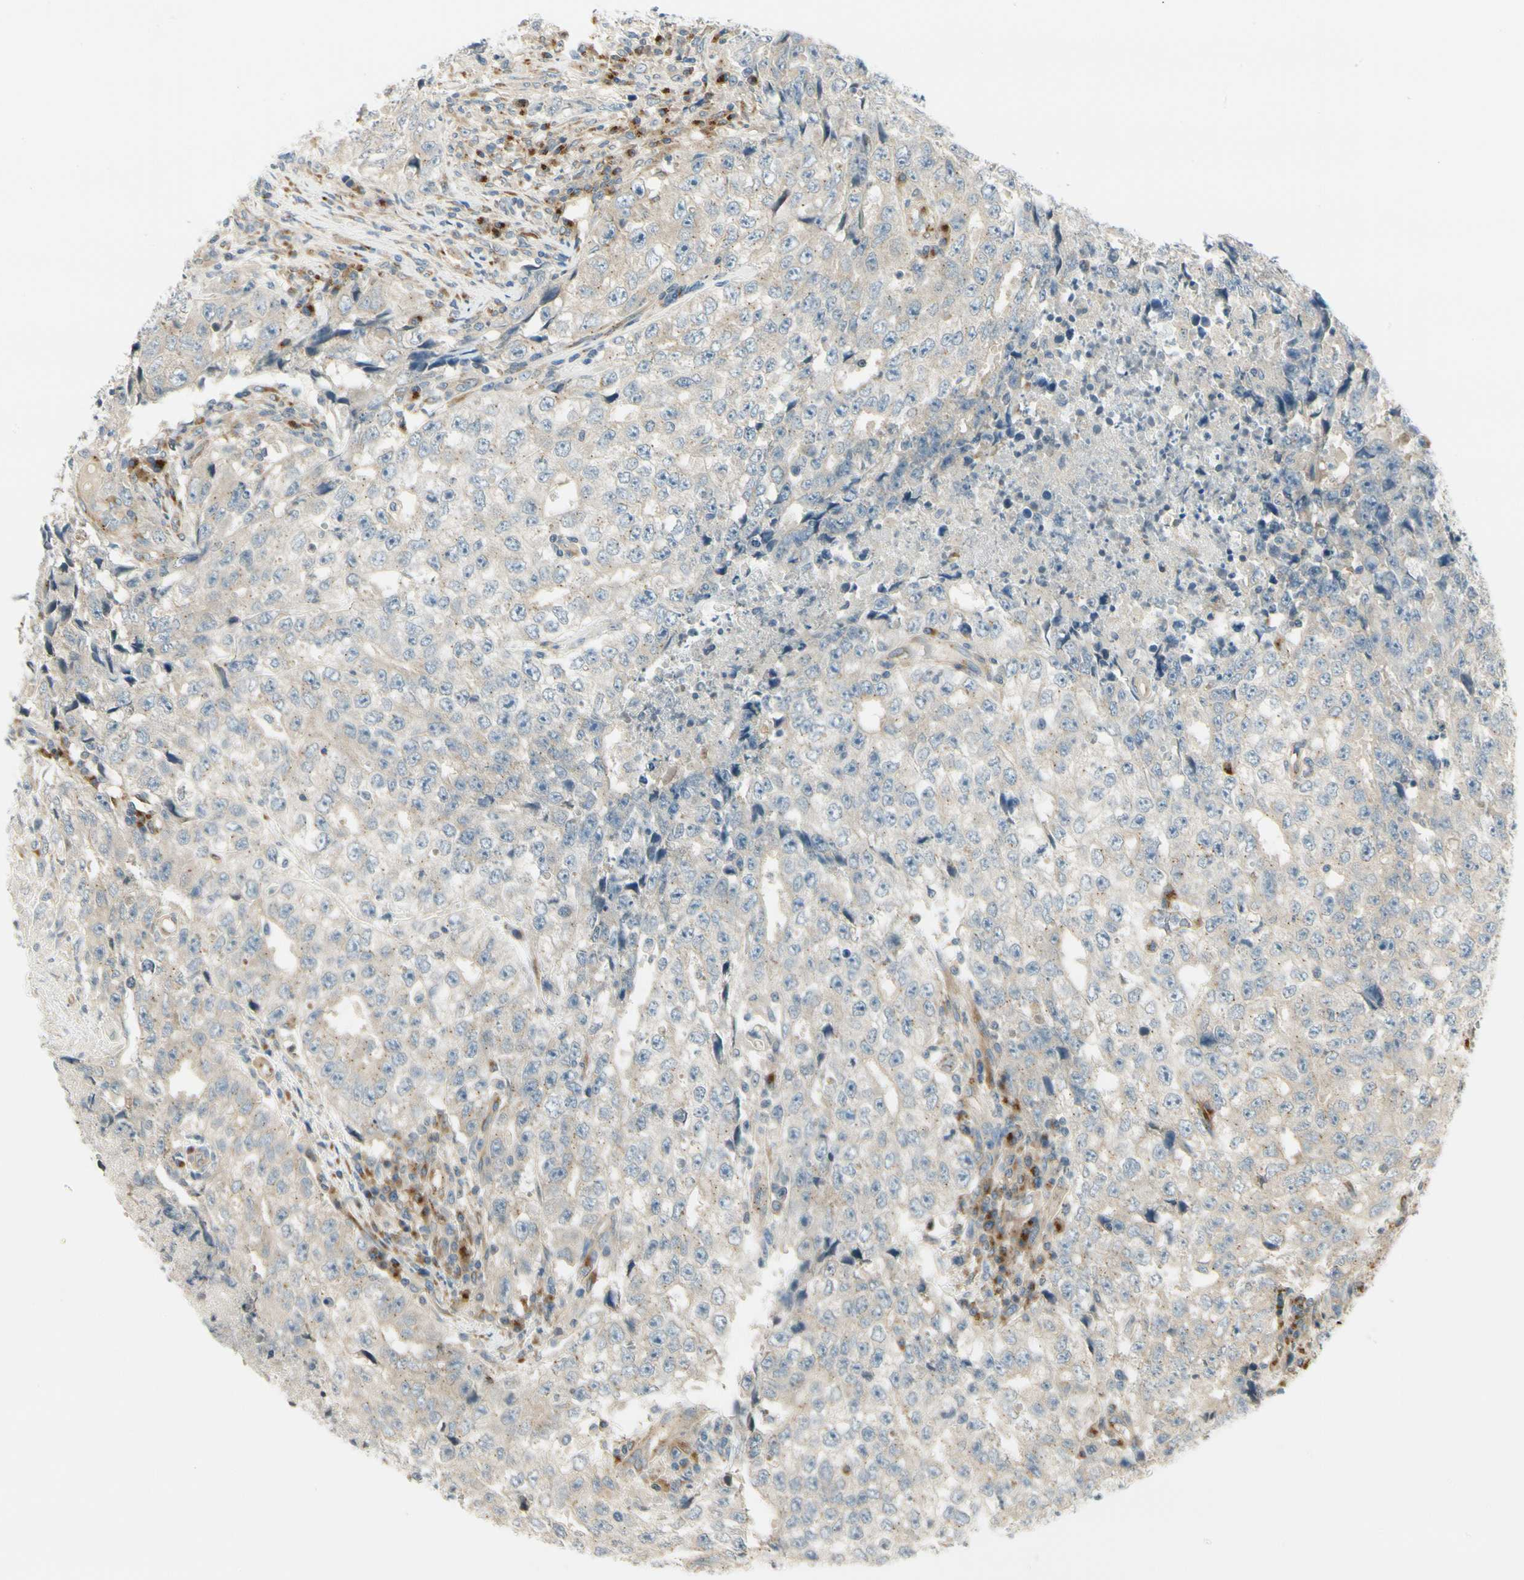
{"staining": {"intensity": "moderate", "quantity": ">75%", "location": "cytoplasmic/membranous"}, "tissue": "testis cancer", "cell_type": "Tumor cells", "image_type": "cancer", "snomed": [{"axis": "morphology", "description": "Necrosis, NOS"}, {"axis": "morphology", "description": "Carcinoma, Embryonal, NOS"}, {"axis": "topography", "description": "Testis"}], "caption": "Human testis cancer (embryonal carcinoma) stained with a protein marker demonstrates moderate staining in tumor cells.", "gene": "MANSC1", "patient": {"sex": "male", "age": 19}}